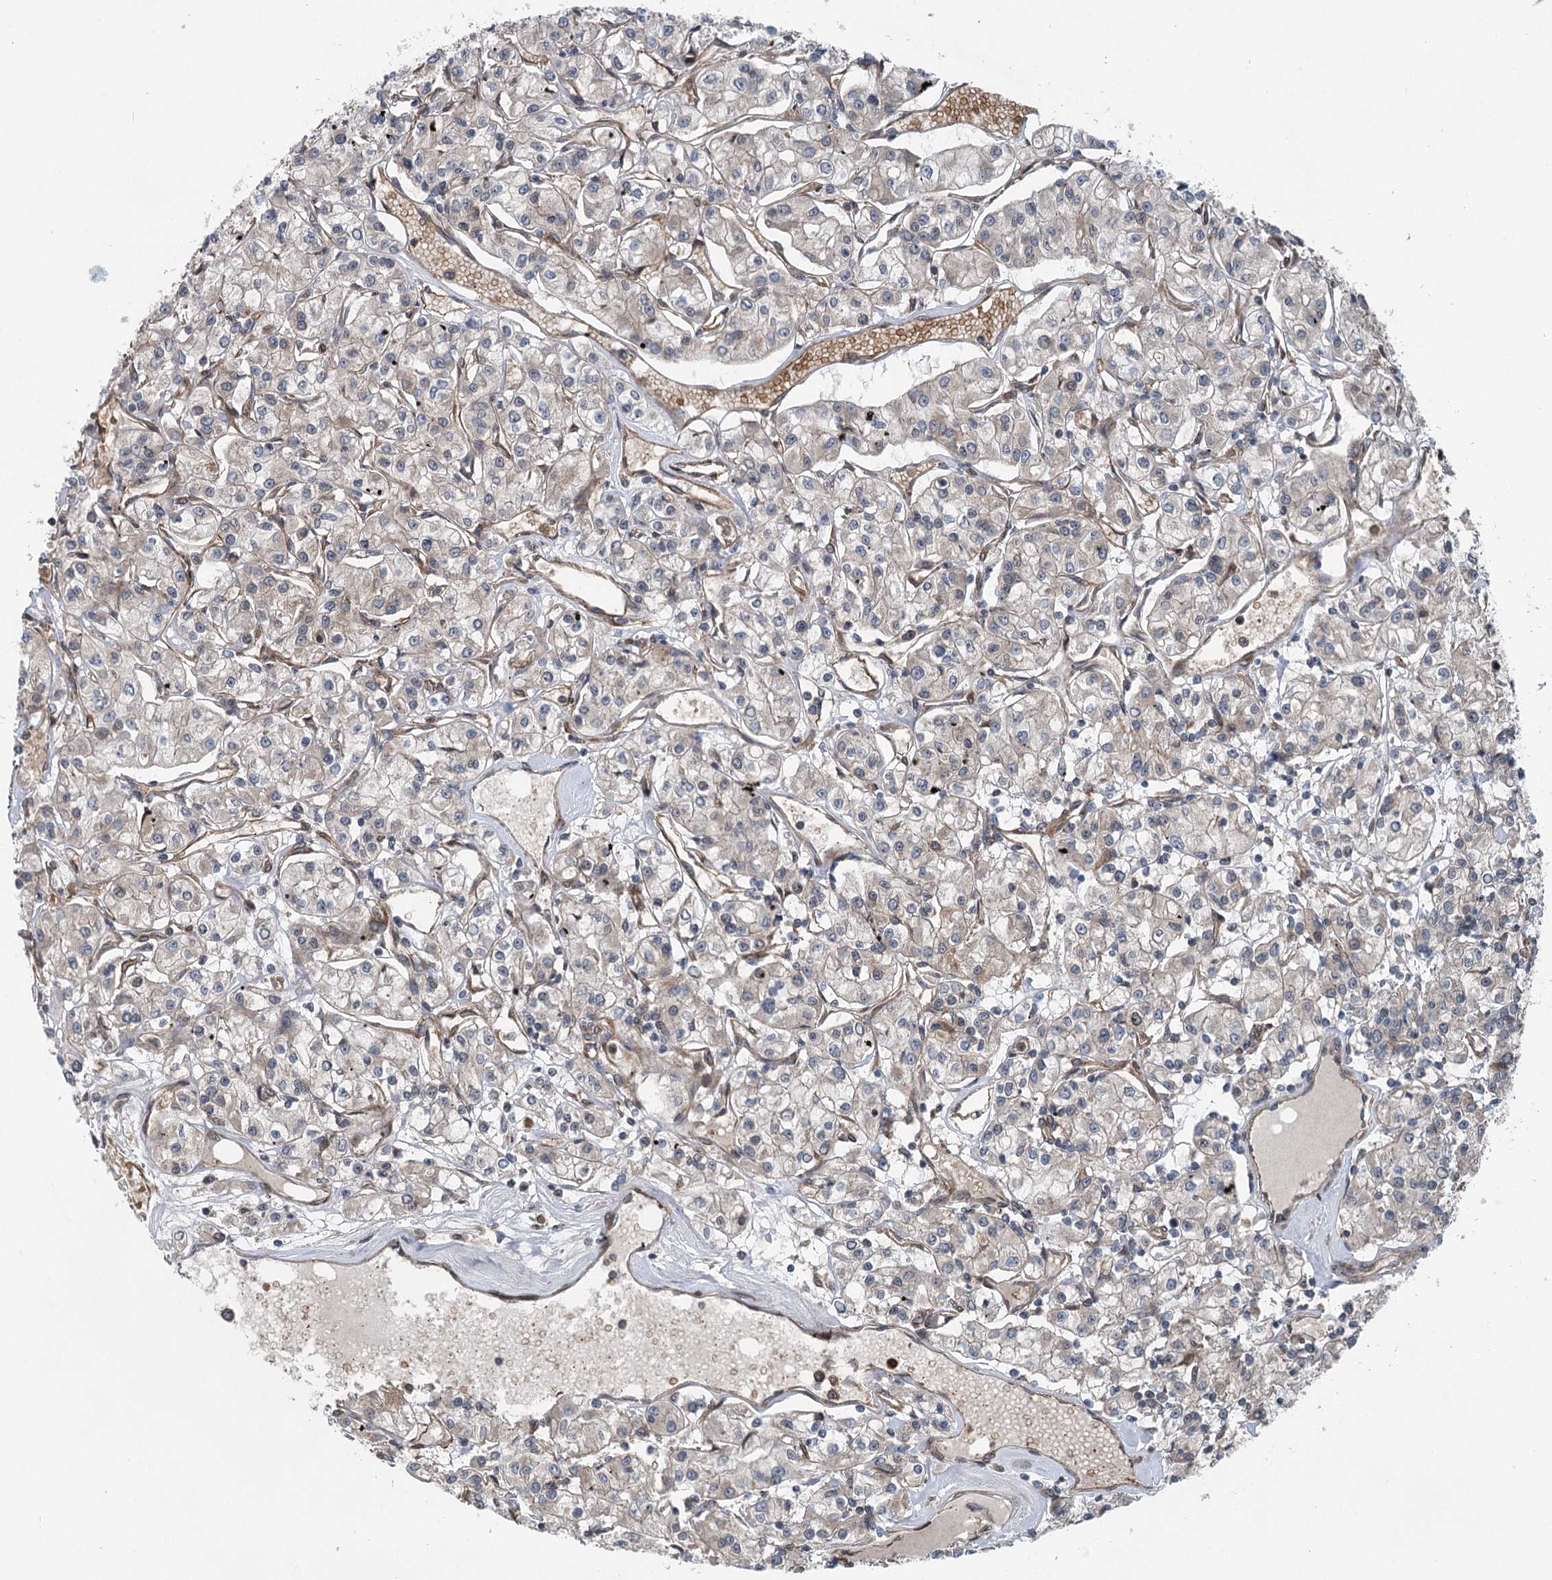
{"staining": {"intensity": "negative", "quantity": "none", "location": "none"}, "tissue": "renal cancer", "cell_type": "Tumor cells", "image_type": "cancer", "snomed": [{"axis": "morphology", "description": "Adenocarcinoma, NOS"}, {"axis": "topography", "description": "Kidney"}], "caption": "Immunohistochemistry (IHC) histopathology image of neoplastic tissue: human renal adenocarcinoma stained with DAB displays no significant protein staining in tumor cells. (DAB (3,3'-diaminobenzidine) immunohistochemistry (IHC), high magnification).", "gene": "IQSEC1", "patient": {"sex": "female", "age": 59}}